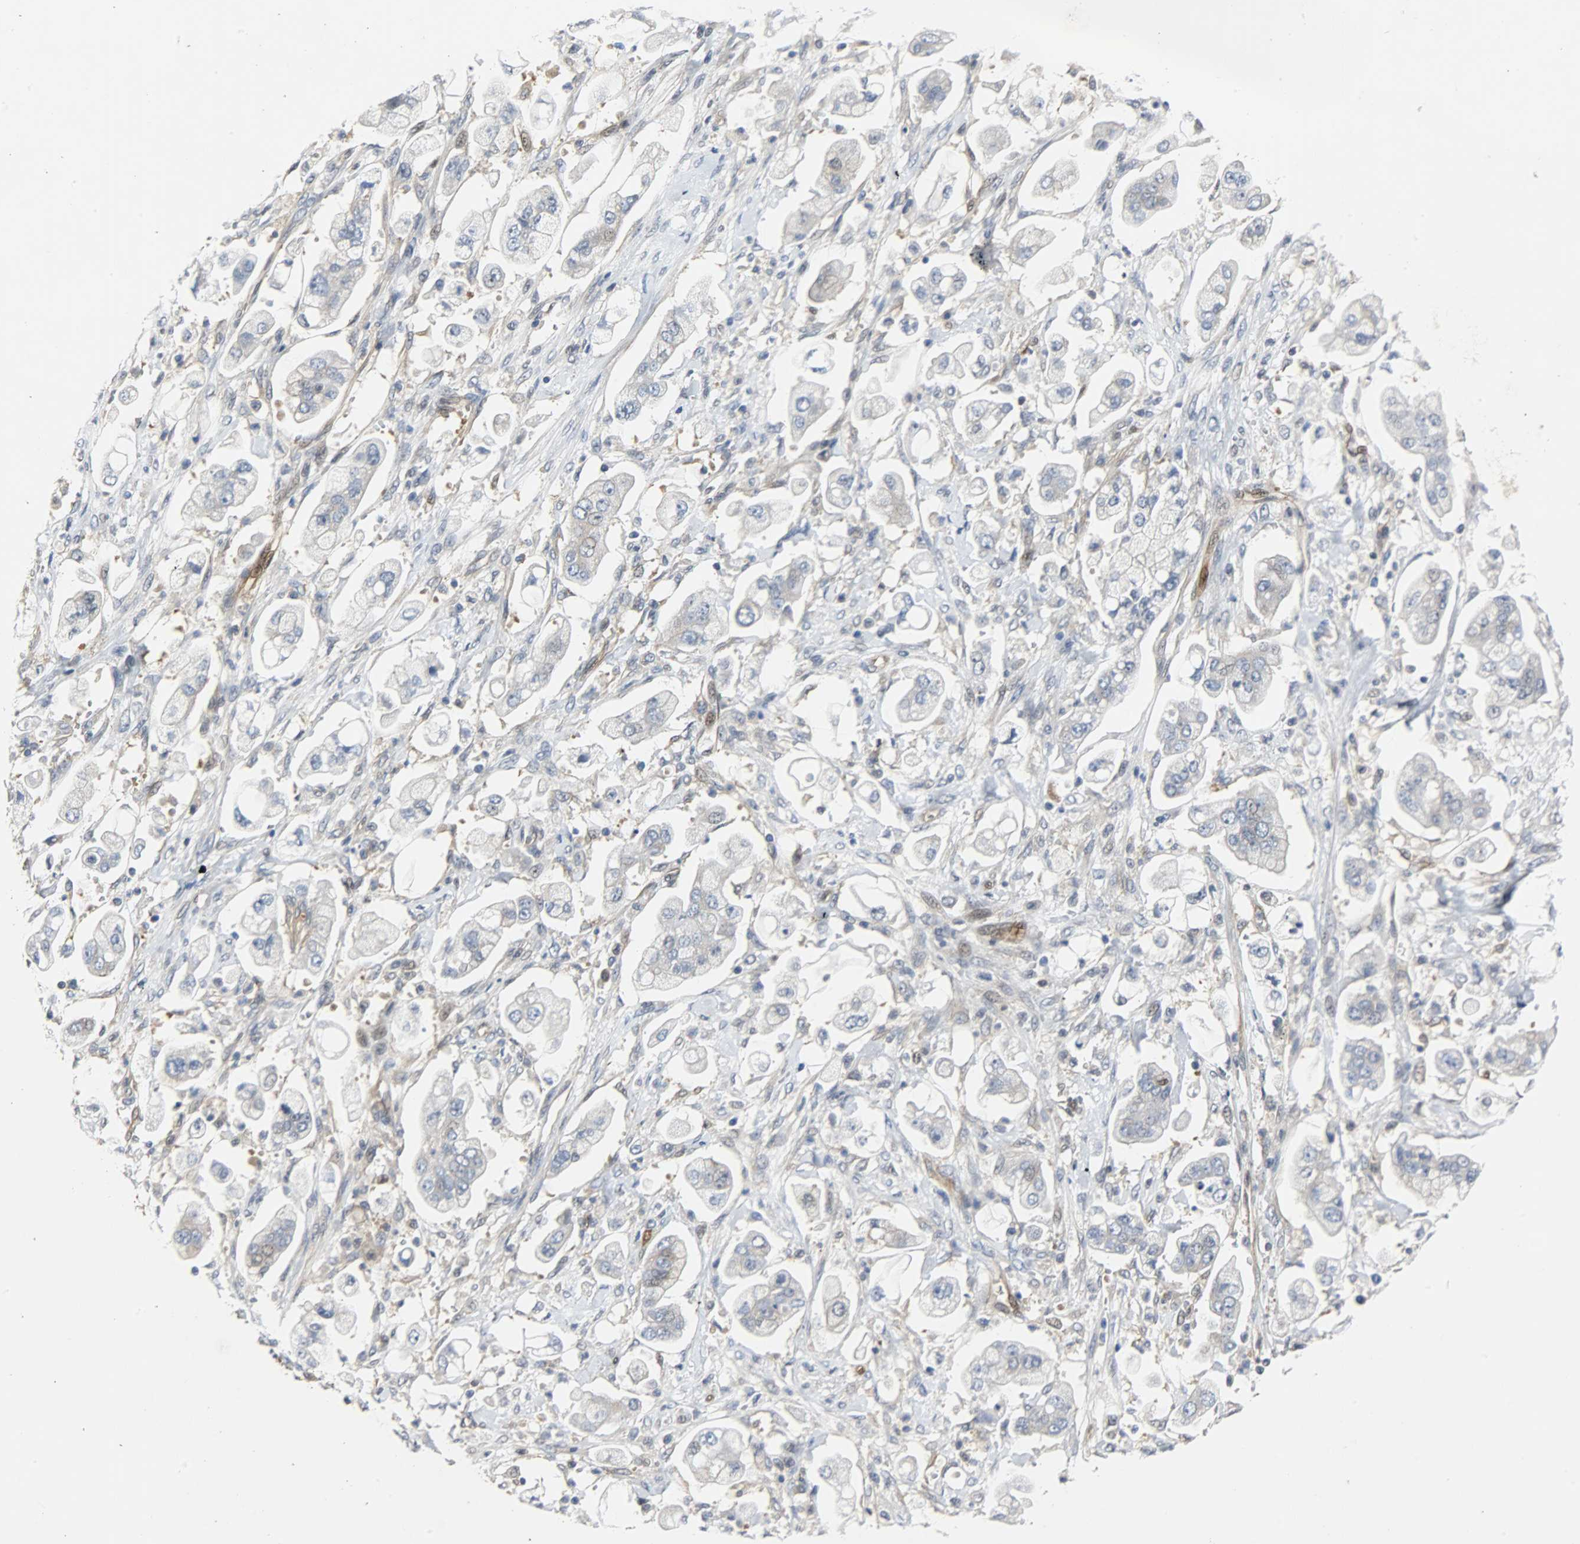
{"staining": {"intensity": "negative", "quantity": "none", "location": "none"}, "tissue": "stomach cancer", "cell_type": "Tumor cells", "image_type": "cancer", "snomed": [{"axis": "morphology", "description": "Adenocarcinoma, NOS"}, {"axis": "topography", "description": "Stomach"}], "caption": "An image of stomach cancer stained for a protein displays no brown staining in tumor cells.", "gene": "EIF4EBP1", "patient": {"sex": "male", "age": 62}}